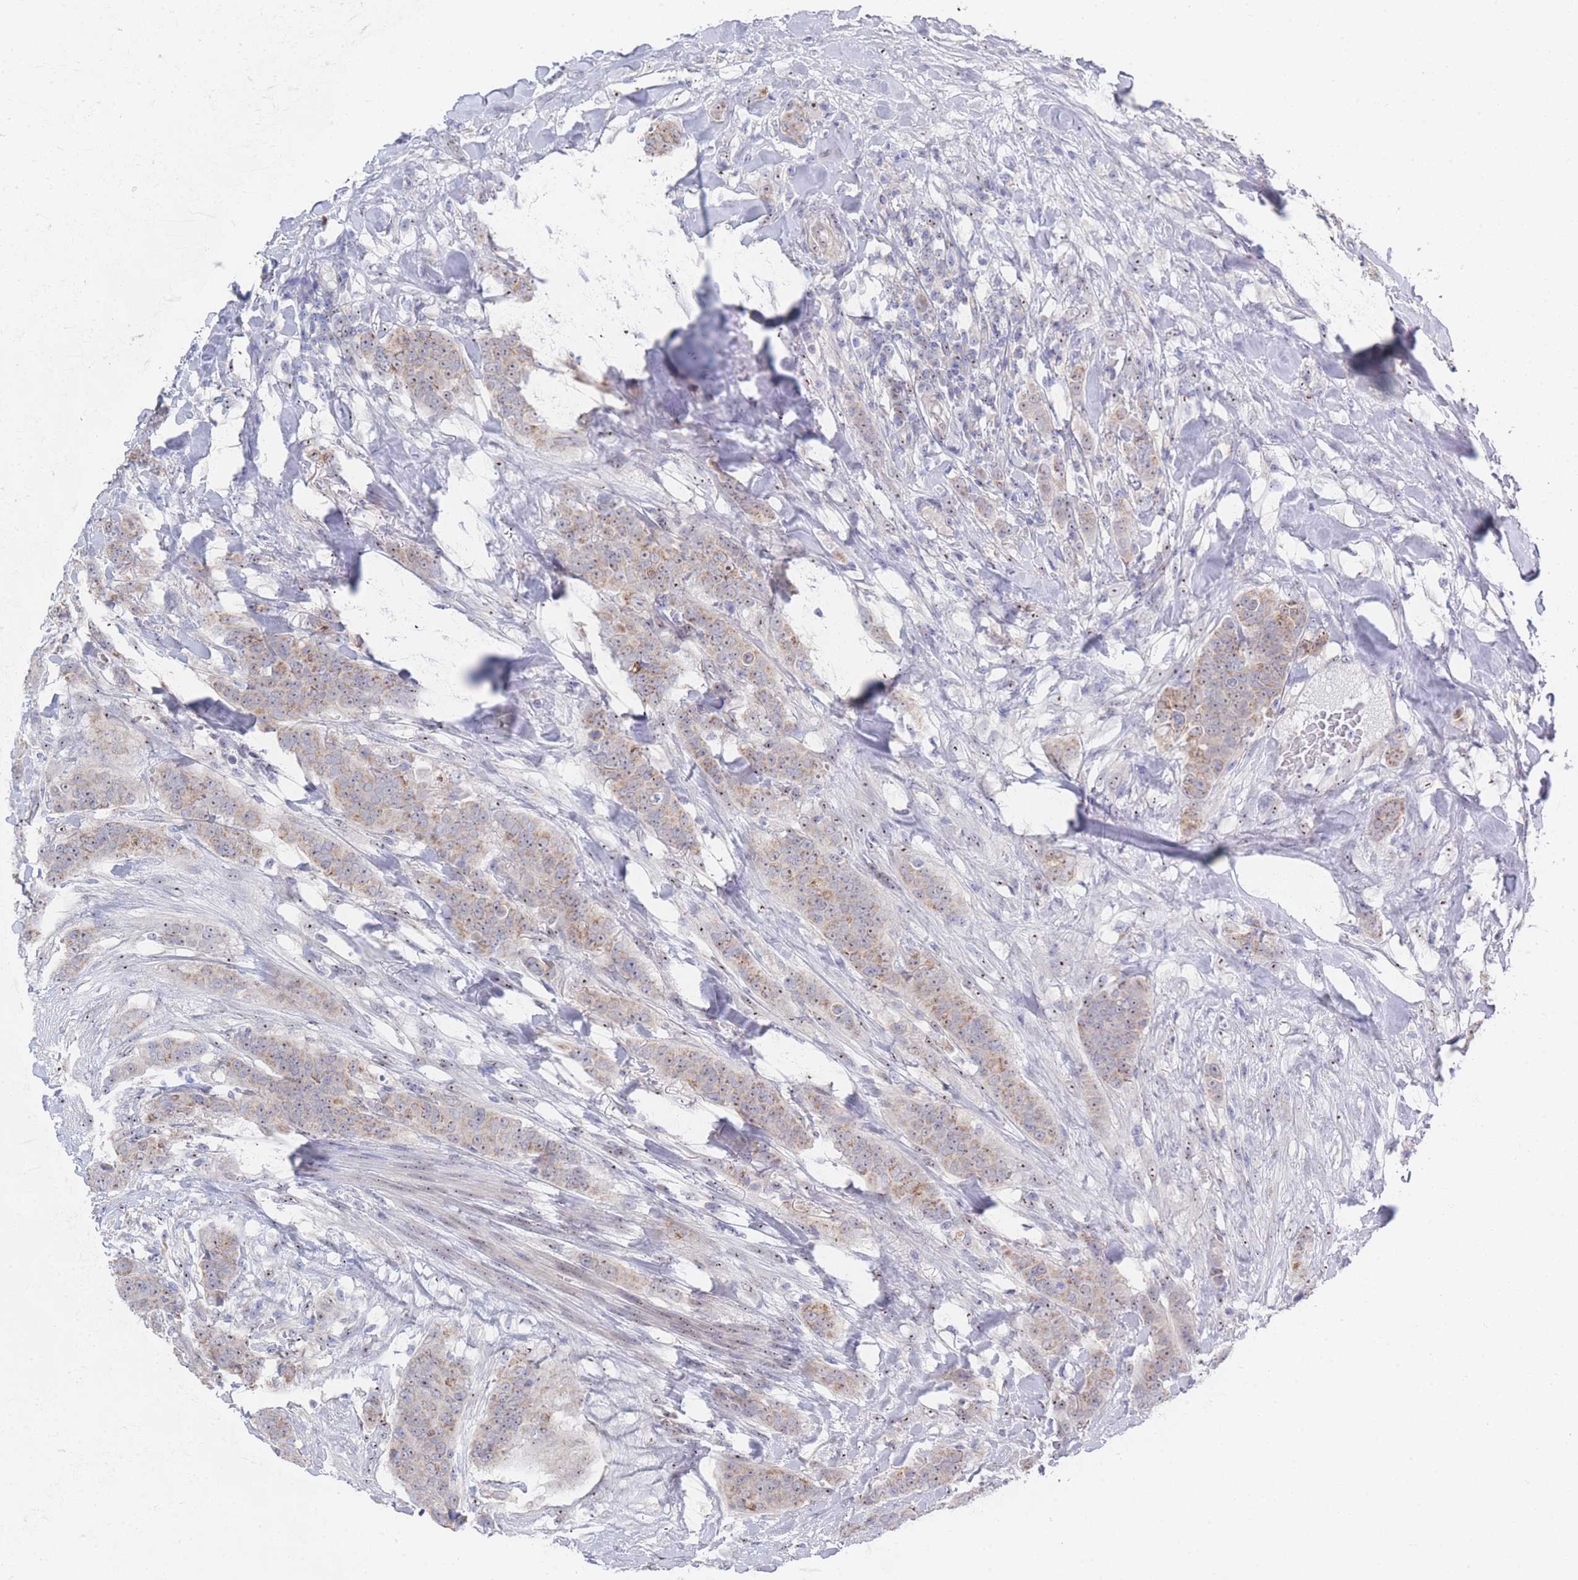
{"staining": {"intensity": "weak", "quantity": "25%-75%", "location": "cytoplasmic/membranous,nuclear"}, "tissue": "breast cancer", "cell_type": "Tumor cells", "image_type": "cancer", "snomed": [{"axis": "morphology", "description": "Duct carcinoma"}, {"axis": "topography", "description": "Breast"}], "caption": "A photomicrograph of human breast cancer (intraductal carcinoma) stained for a protein displays weak cytoplasmic/membranous and nuclear brown staining in tumor cells. The staining was performed using DAB (3,3'-diaminobenzidine) to visualize the protein expression in brown, while the nuclei were stained in blue with hematoxylin (Magnification: 20x).", "gene": "ZNF142", "patient": {"sex": "female", "age": 40}}